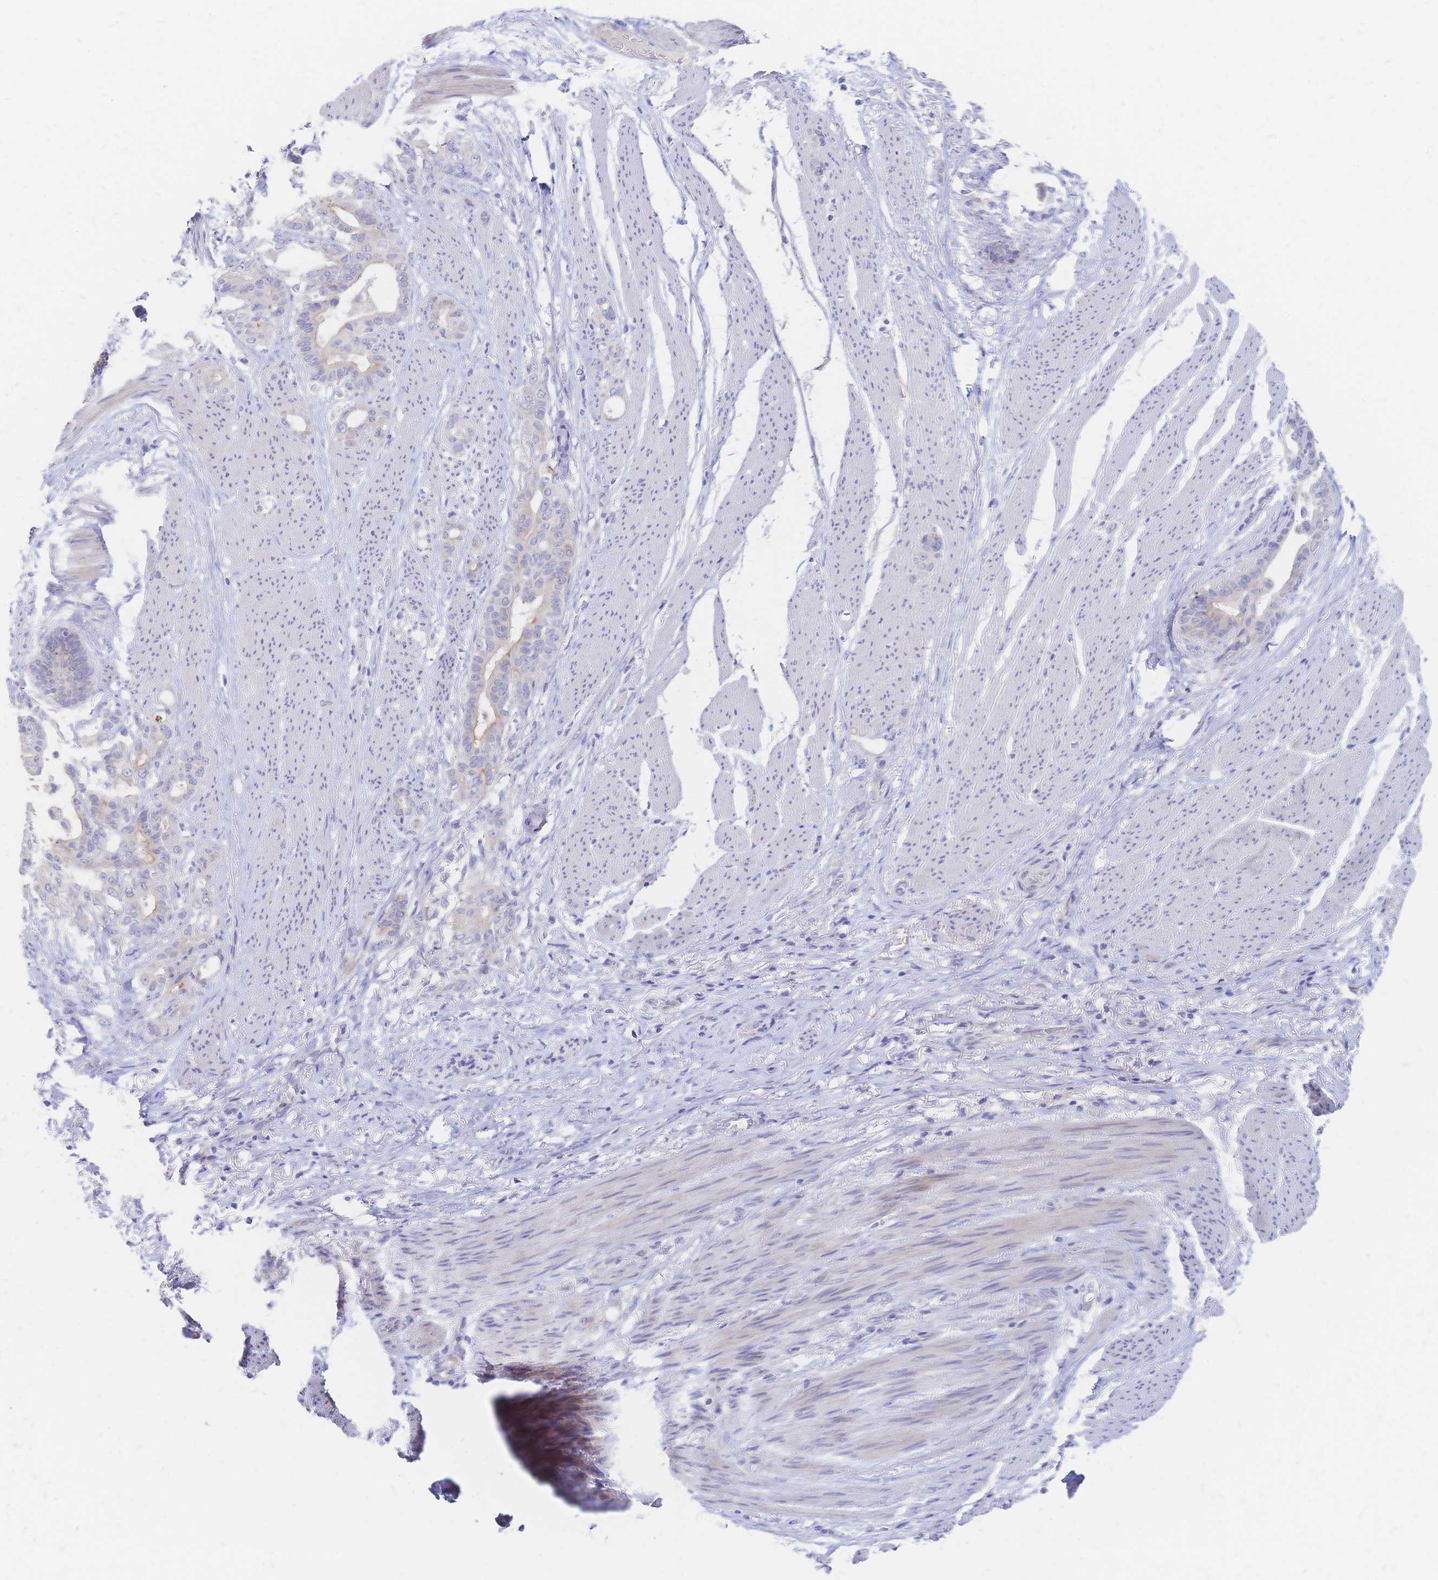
{"staining": {"intensity": "moderate", "quantity": "<25%", "location": "cytoplasmic/membranous"}, "tissue": "stomach cancer", "cell_type": "Tumor cells", "image_type": "cancer", "snomed": [{"axis": "morphology", "description": "Normal tissue, NOS"}, {"axis": "morphology", "description": "Adenocarcinoma, NOS"}, {"axis": "topography", "description": "Esophagus"}, {"axis": "topography", "description": "Stomach, upper"}], "caption": "Tumor cells display low levels of moderate cytoplasmic/membranous positivity in about <25% of cells in human adenocarcinoma (stomach). Nuclei are stained in blue.", "gene": "VWC2L", "patient": {"sex": "male", "age": 62}}